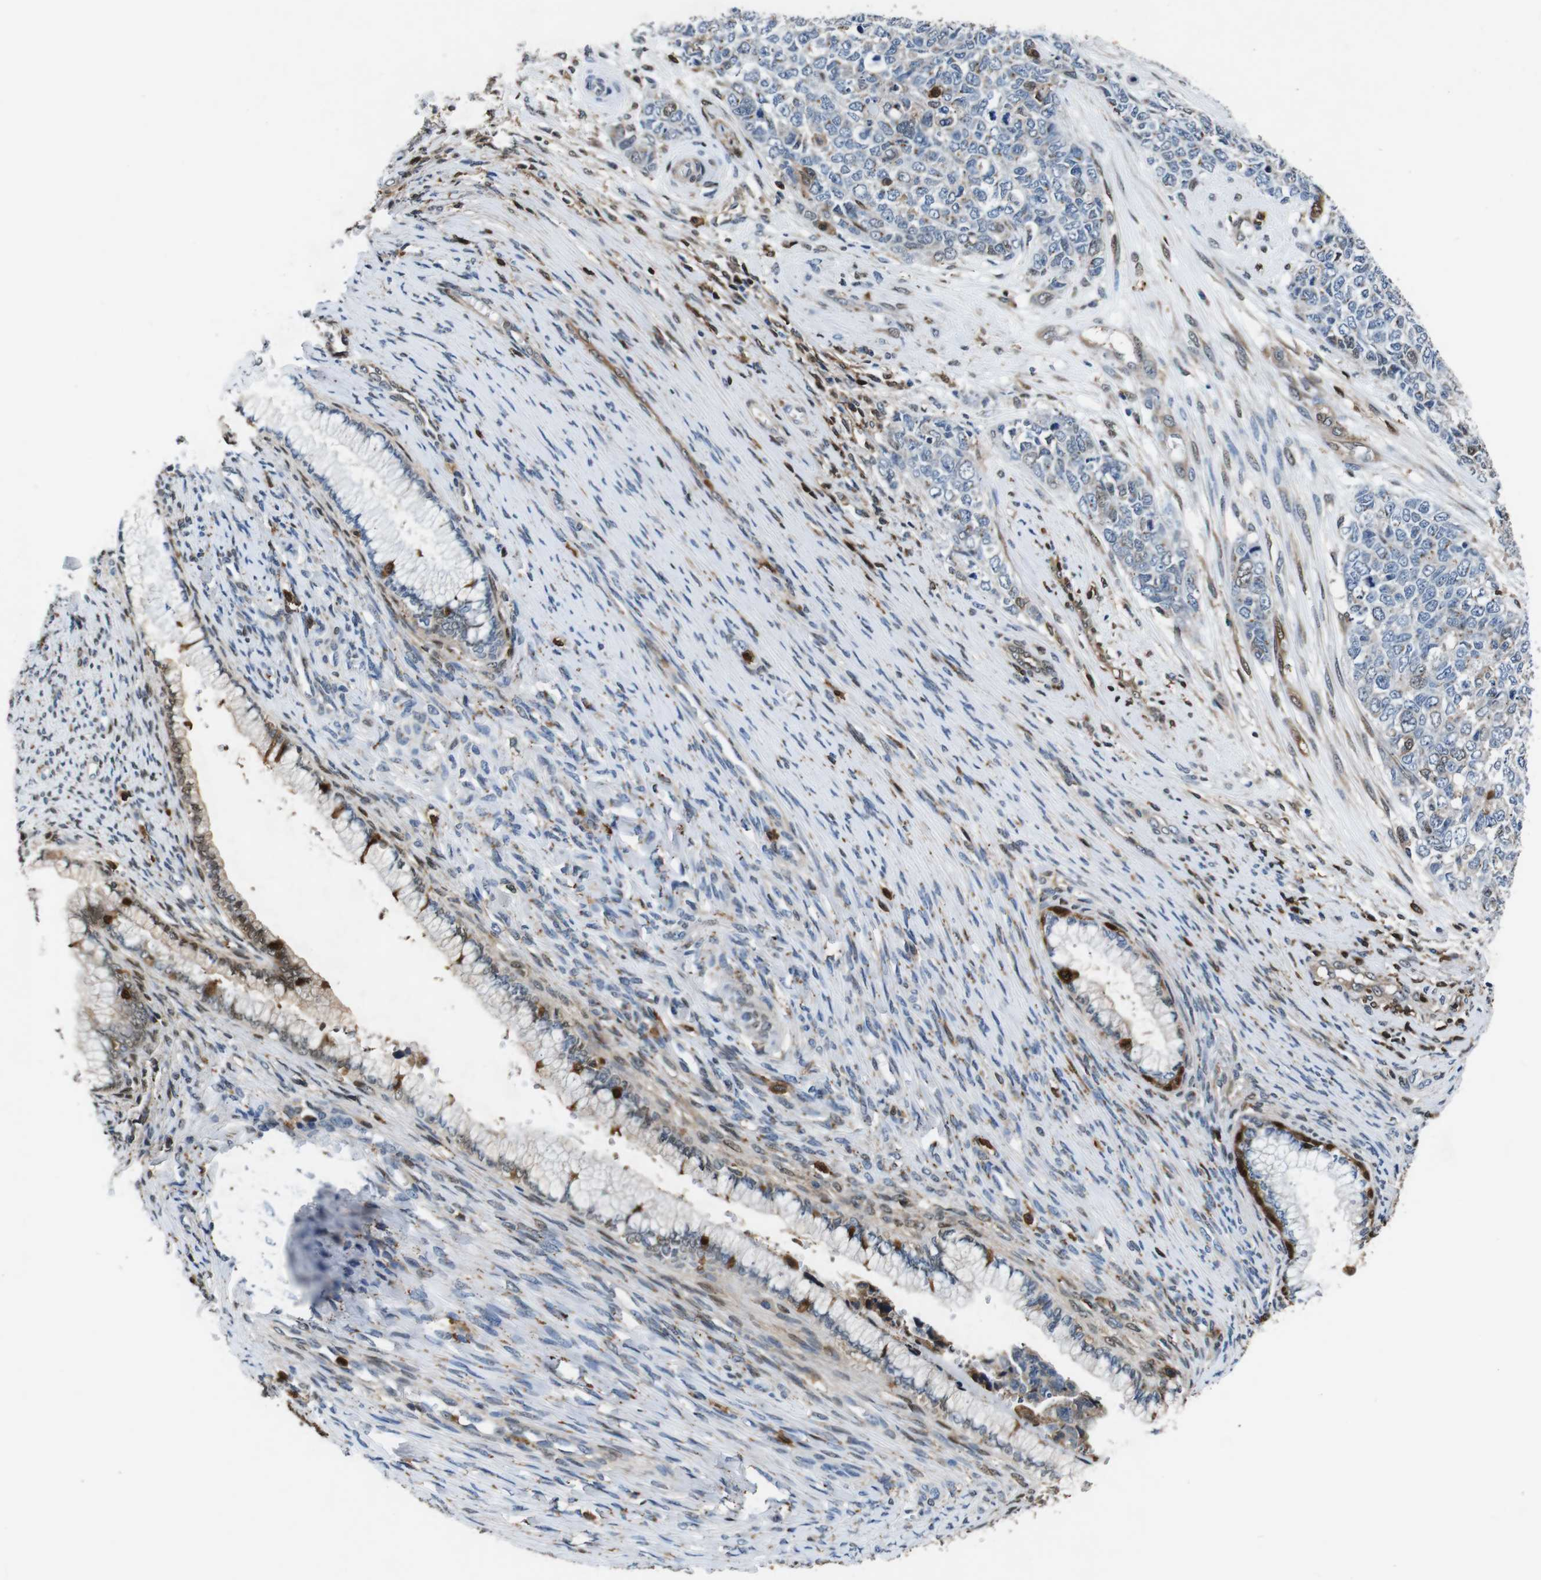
{"staining": {"intensity": "strong", "quantity": "<25%", "location": "cytoplasmic/membranous,nuclear"}, "tissue": "cervical cancer", "cell_type": "Tumor cells", "image_type": "cancer", "snomed": [{"axis": "morphology", "description": "Squamous cell carcinoma, NOS"}, {"axis": "topography", "description": "Cervix"}], "caption": "Immunohistochemistry (IHC) image of cervical cancer (squamous cell carcinoma) stained for a protein (brown), which exhibits medium levels of strong cytoplasmic/membranous and nuclear staining in about <25% of tumor cells.", "gene": "ANXA1", "patient": {"sex": "female", "age": 63}}